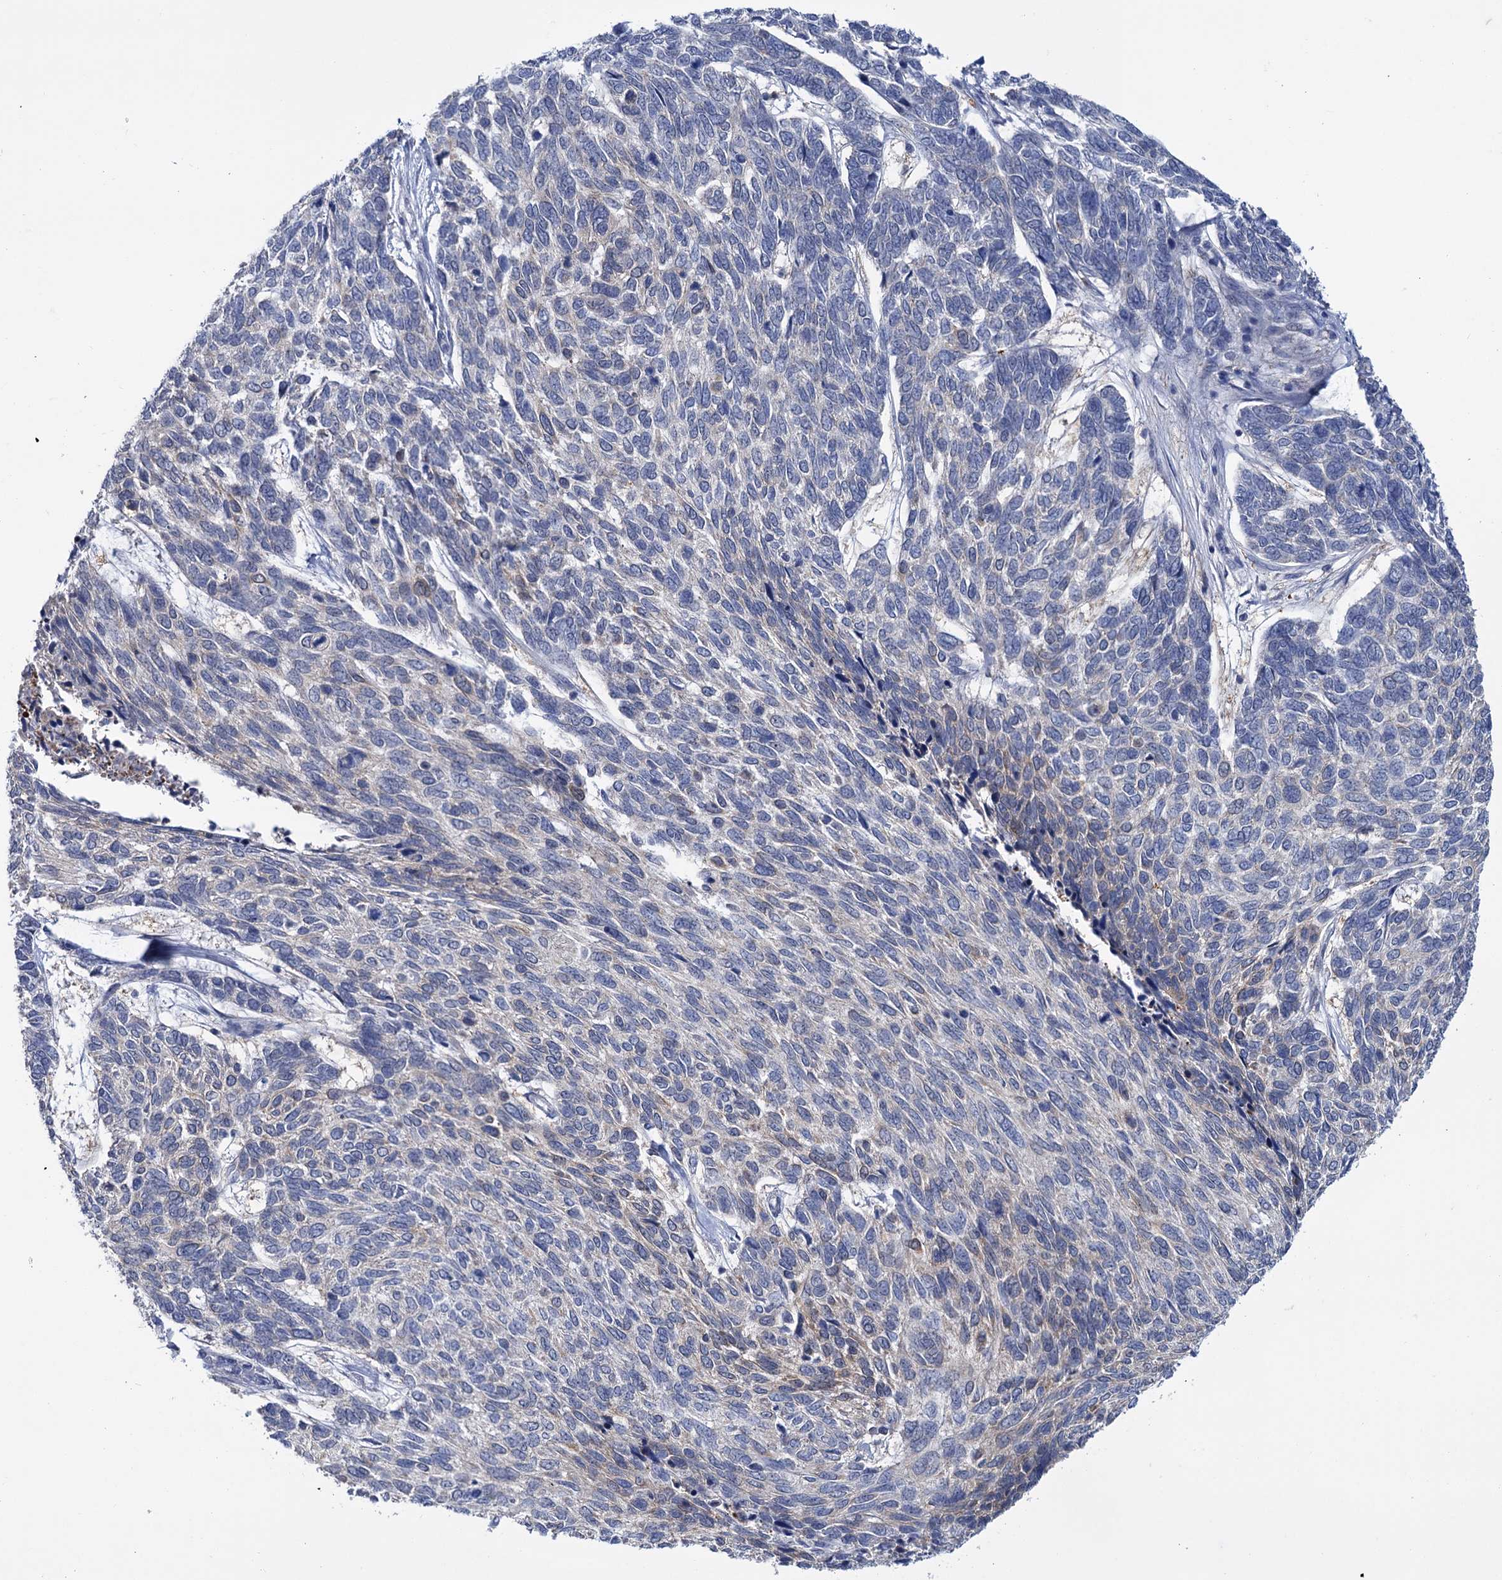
{"staining": {"intensity": "negative", "quantity": "none", "location": "none"}, "tissue": "skin cancer", "cell_type": "Tumor cells", "image_type": "cancer", "snomed": [{"axis": "morphology", "description": "Basal cell carcinoma"}, {"axis": "topography", "description": "Skin"}], "caption": "DAB (3,3'-diaminobenzidine) immunohistochemical staining of human skin cancer (basal cell carcinoma) reveals no significant staining in tumor cells.", "gene": "MID1IP1", "patient": {"sex": "female", "age": 65}}